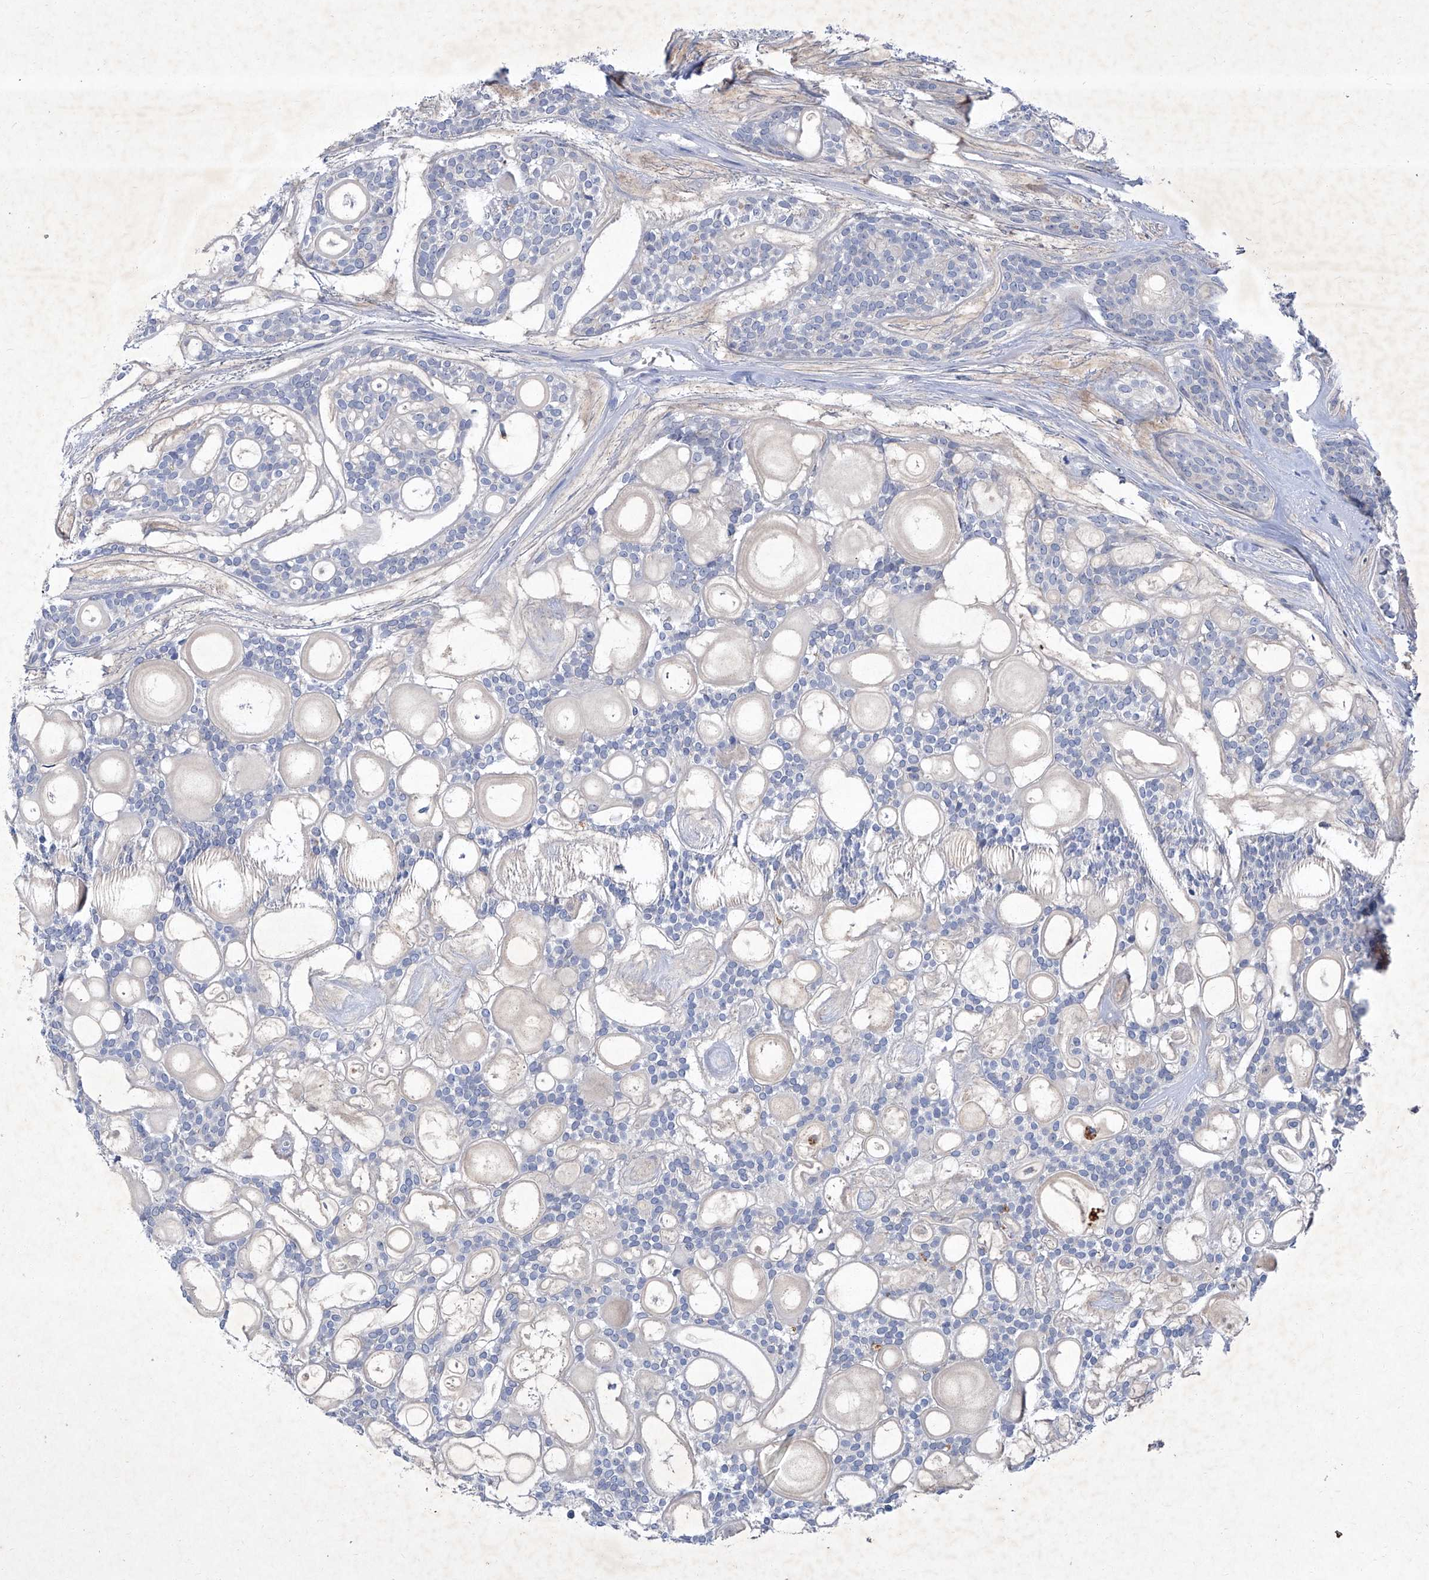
{"staining": {"intensity": "negative", "quantity": "none", "location": "none"}, "tissue": "head and neck cancer", "cell_type": "Tumor cells", "image_type": "cancer", "snomed": [{"axis": "morphology", "description": "Adenocarcinoma, NOS"}, {"axis": "topography", "description": "Head-Neck"}], "caption": "Tumor cells show no significant protein positivity in head and neck adenocarcinoma.", "gene": "SBK2", "patient": {"sex": "male", "age": 66}}